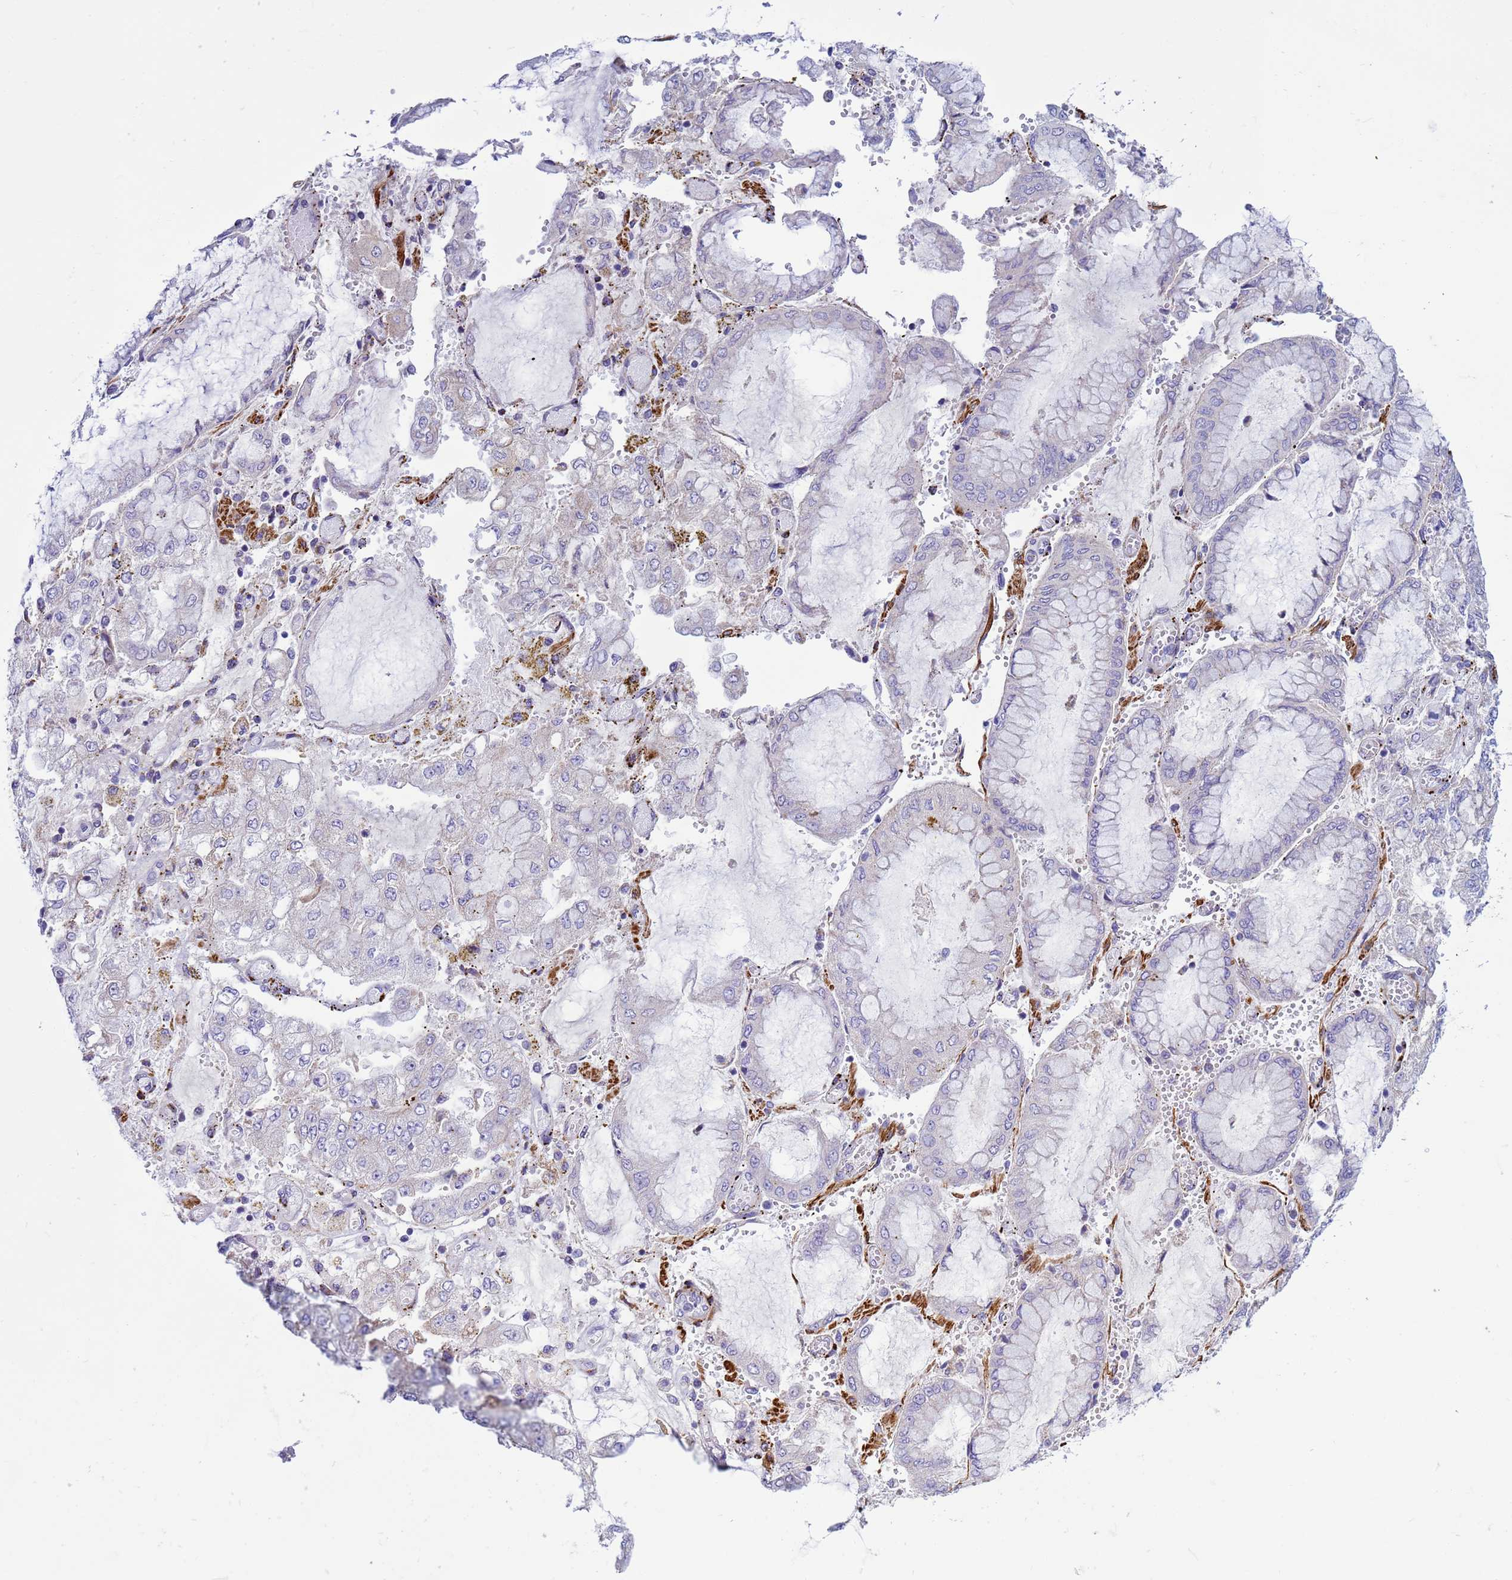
{"staining": {"intensity": "negative", "quantity": "none", "location": "none"}, "tissue": "stomach cancer", "cell_type": "Tumor cells", "image_type": "cancer", "snomed": [{"axis": "morphology", "description": "Adenocarcinoma, NOS"}, {"axis": "topography", "description": "Stomach"}], "caption": "Immunohistochemical staining of stomach cancer (adenocarcinoma) exhibits no significant expression in tumor cells. (DAB (3,3'-diaminobenzidine) immunohistochemistry (IHC) with hematoxylin counter stain).", "gene": "P2RX7", "patient": {"sex": "male", "age": 76}}